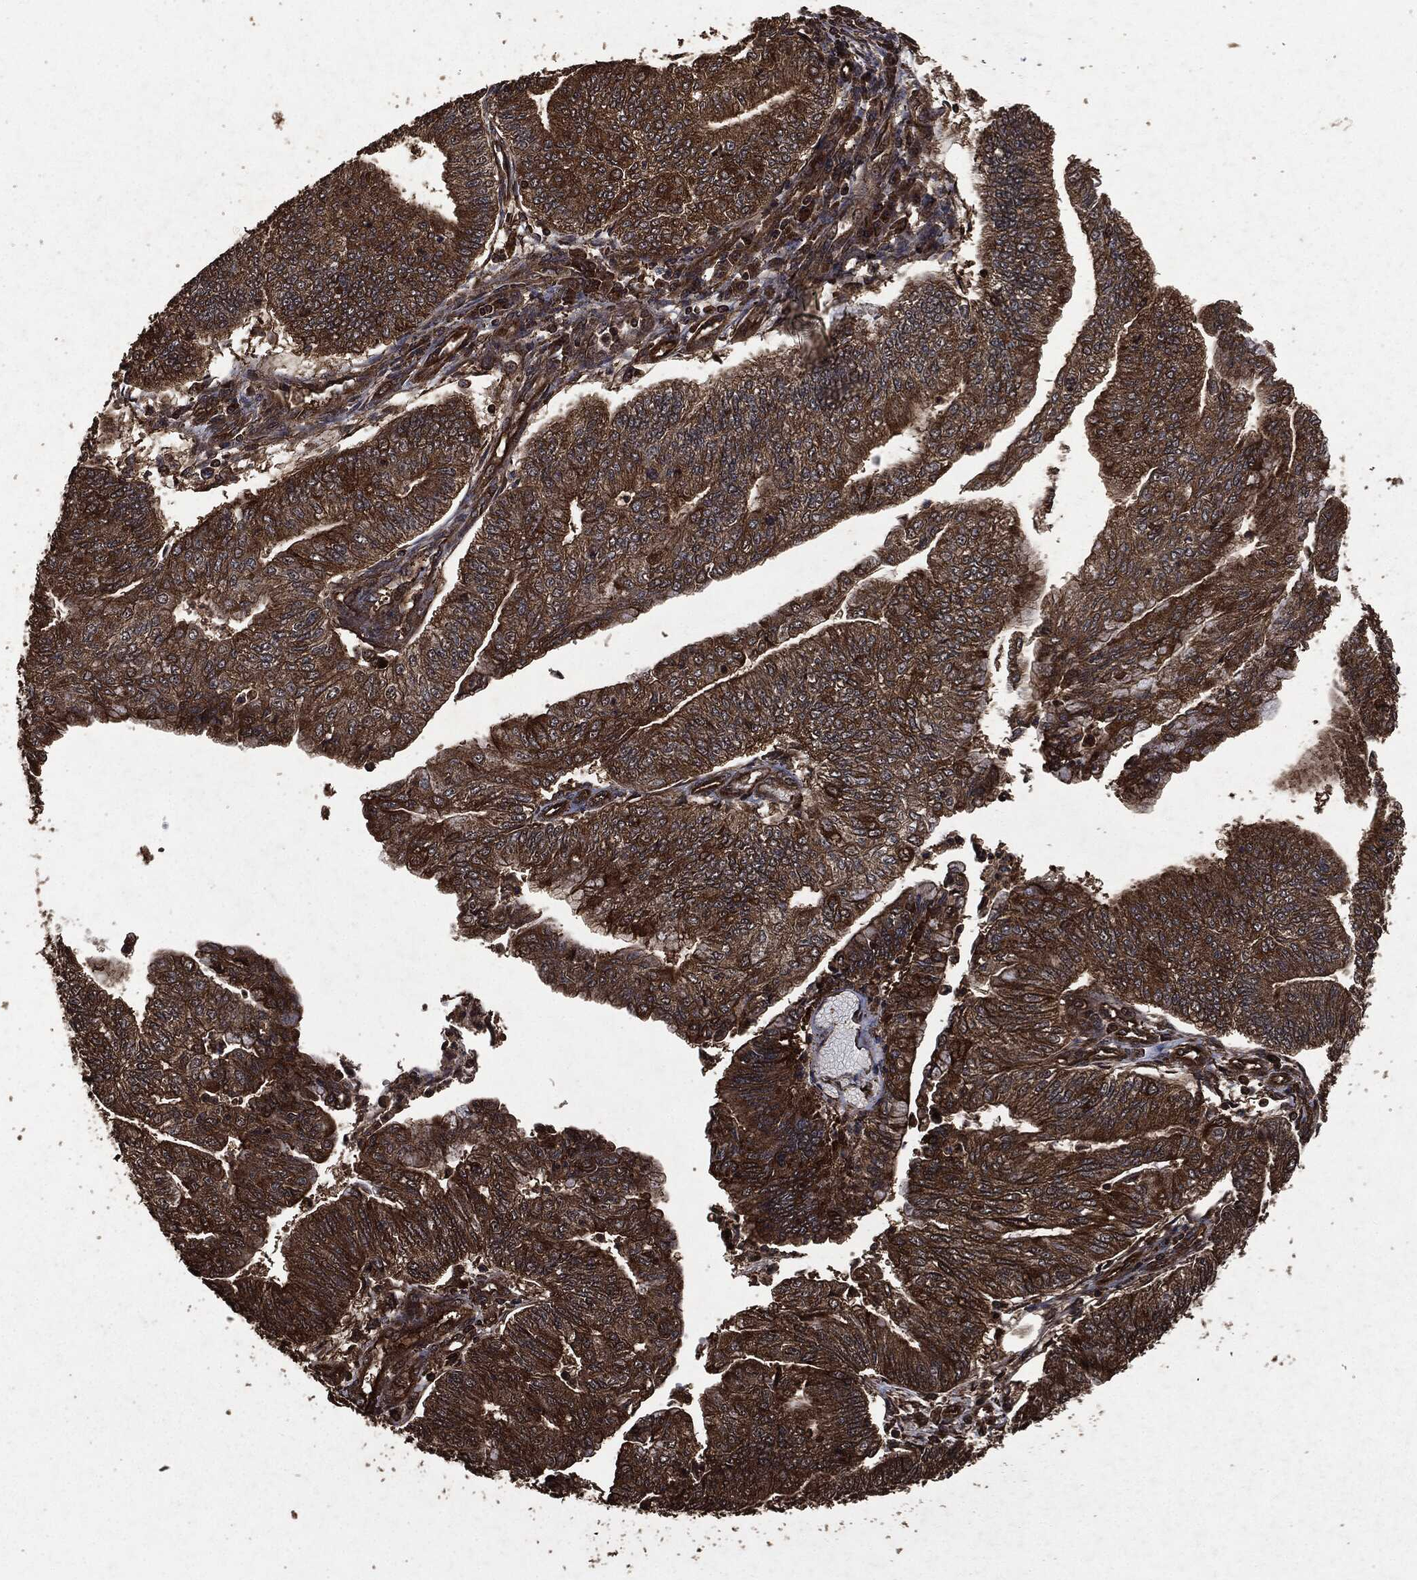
{"staining": {"intensity": "strong", "quantity": "25%-75%", "location": "cytoplasmic/membranous"}, "tissue": "endometrial cancer", "cell_type": "Tumor cells", "image_type": "cancer", "snomed": [{"axis": "morphology", "description": "Adenocarcinoma, NOS"}, {"axis": "topography", "description": "Endometrium"}], "caption": "About 25%-75% of tumor cells in endometrial adenocarcinoma exhibit strong cytoplasmic/membranous protein expression as visualized by brown immunohistochemical staining.", "gene": "HRAS", "patient": {"sex": "female", "age": 59}}